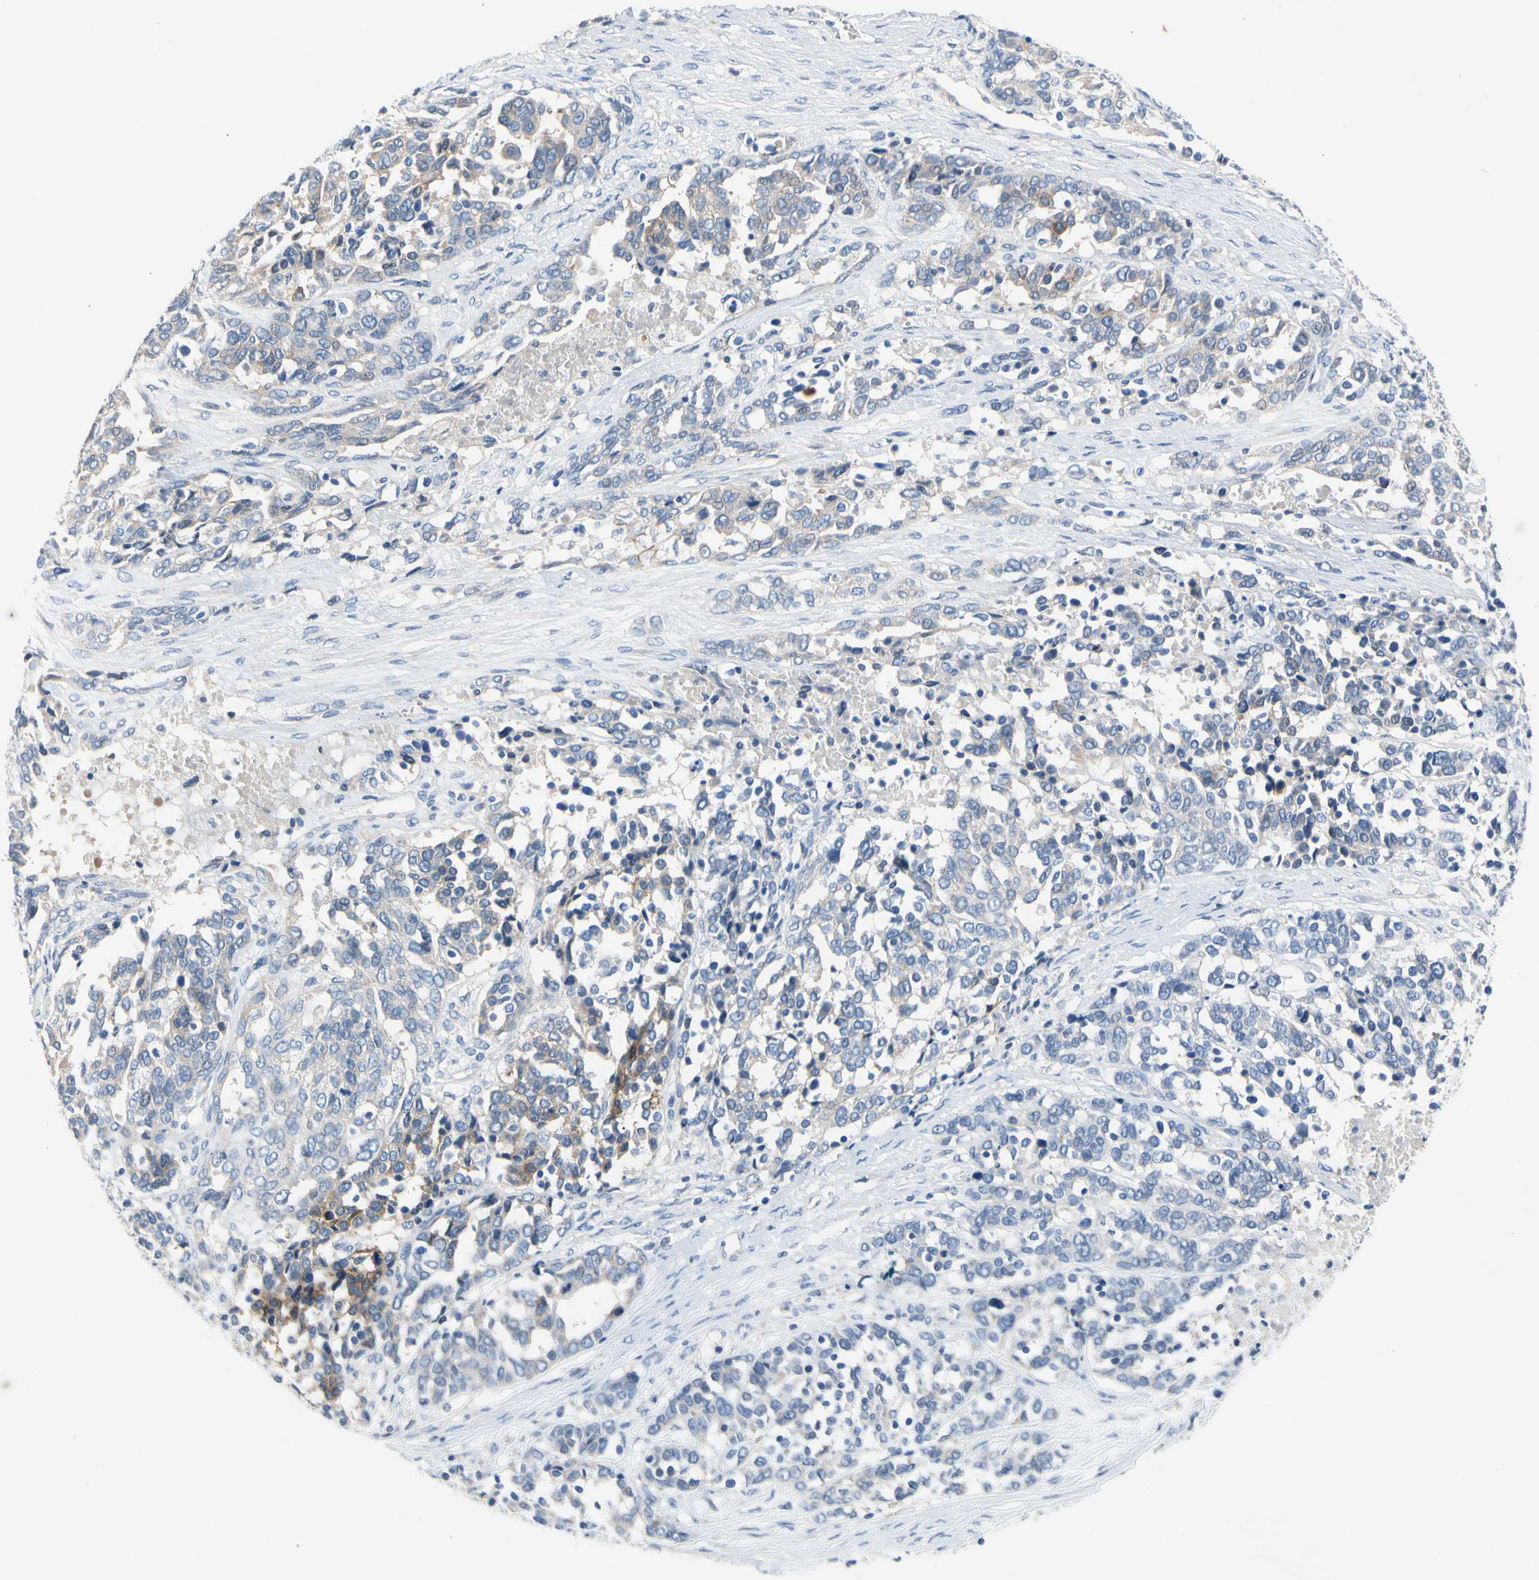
{"staining": {"intensity": "negative", "quantity": "none", "location": "none"}, "tissue": "ovarian cancer", "cell_type": "Tumor cells", "image_type": "cancer", "snomed": [{"axis": "morphology", "description": "Cystadenocarcinoma, serous, NOS"}, {"axis": "topography", "description": "Ovary"}], "caption": "Micrograph shows no significant protein staining in tumor cells of ovarian cancer.", "gene": "CA14", "patient": {"sex": "female", "age": 44}}